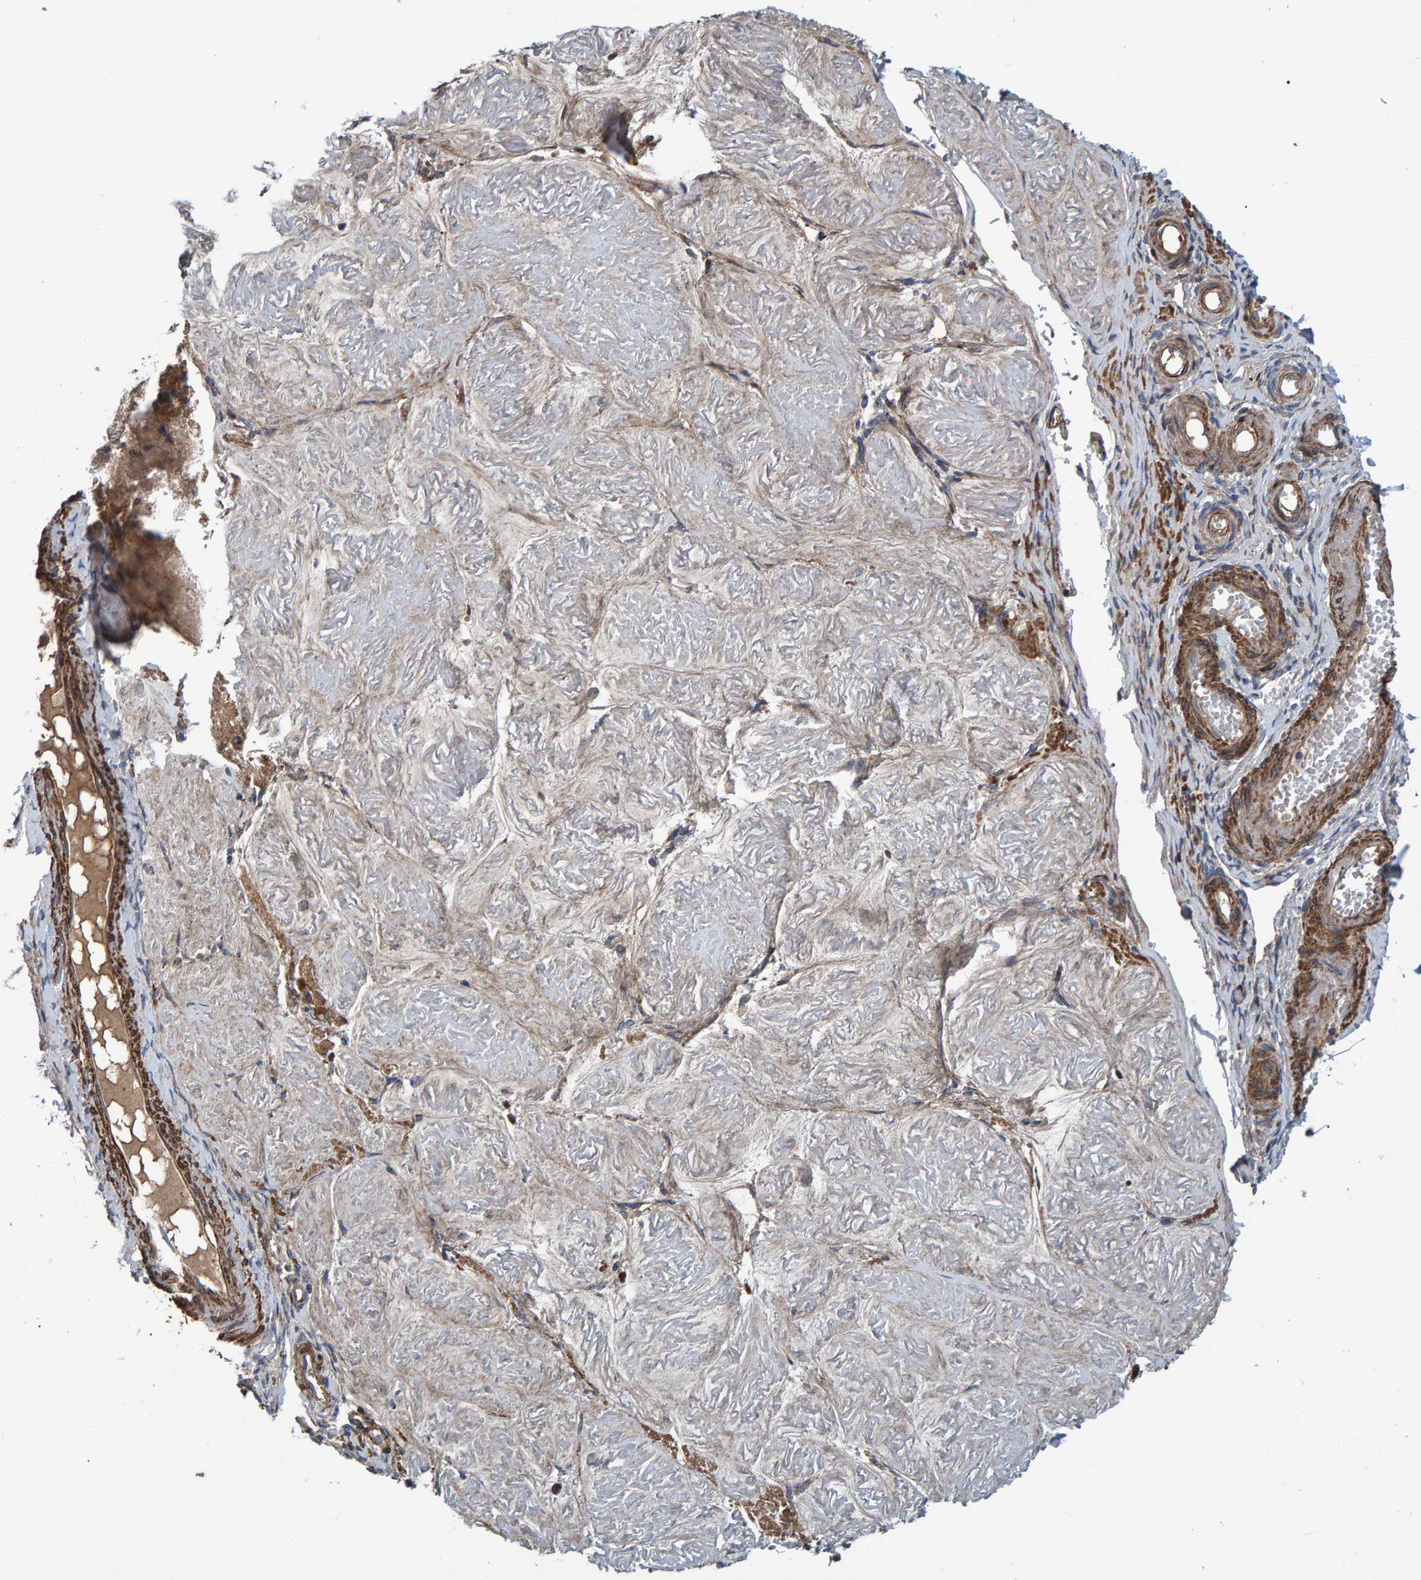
{"staining": {"intensity": "moderate", "quantity": "25%-75%", "location": "cytoplasmic/membranous"}, "tissue": "adipose tissue", "cell_type": "Adipocytes", "image_type": "normal", "snomed": [{"axis": "morphology", "description": "Normal tissue, NOS"}, {"axis": "topography", "description": "Vascular tissue"}, {"axis": "topography", "description": "Fallopian tube"}, {"axis": "topography", "description": "Ovary"}], "caption": "Brown immunohistochemical staining in normal adipose tissue displays moderate cytoplasmic/membranous expression in about 25%-75% of adipocytes.", "gene": "SLIT2", "patient": {"sex": "female", "age": 67}}